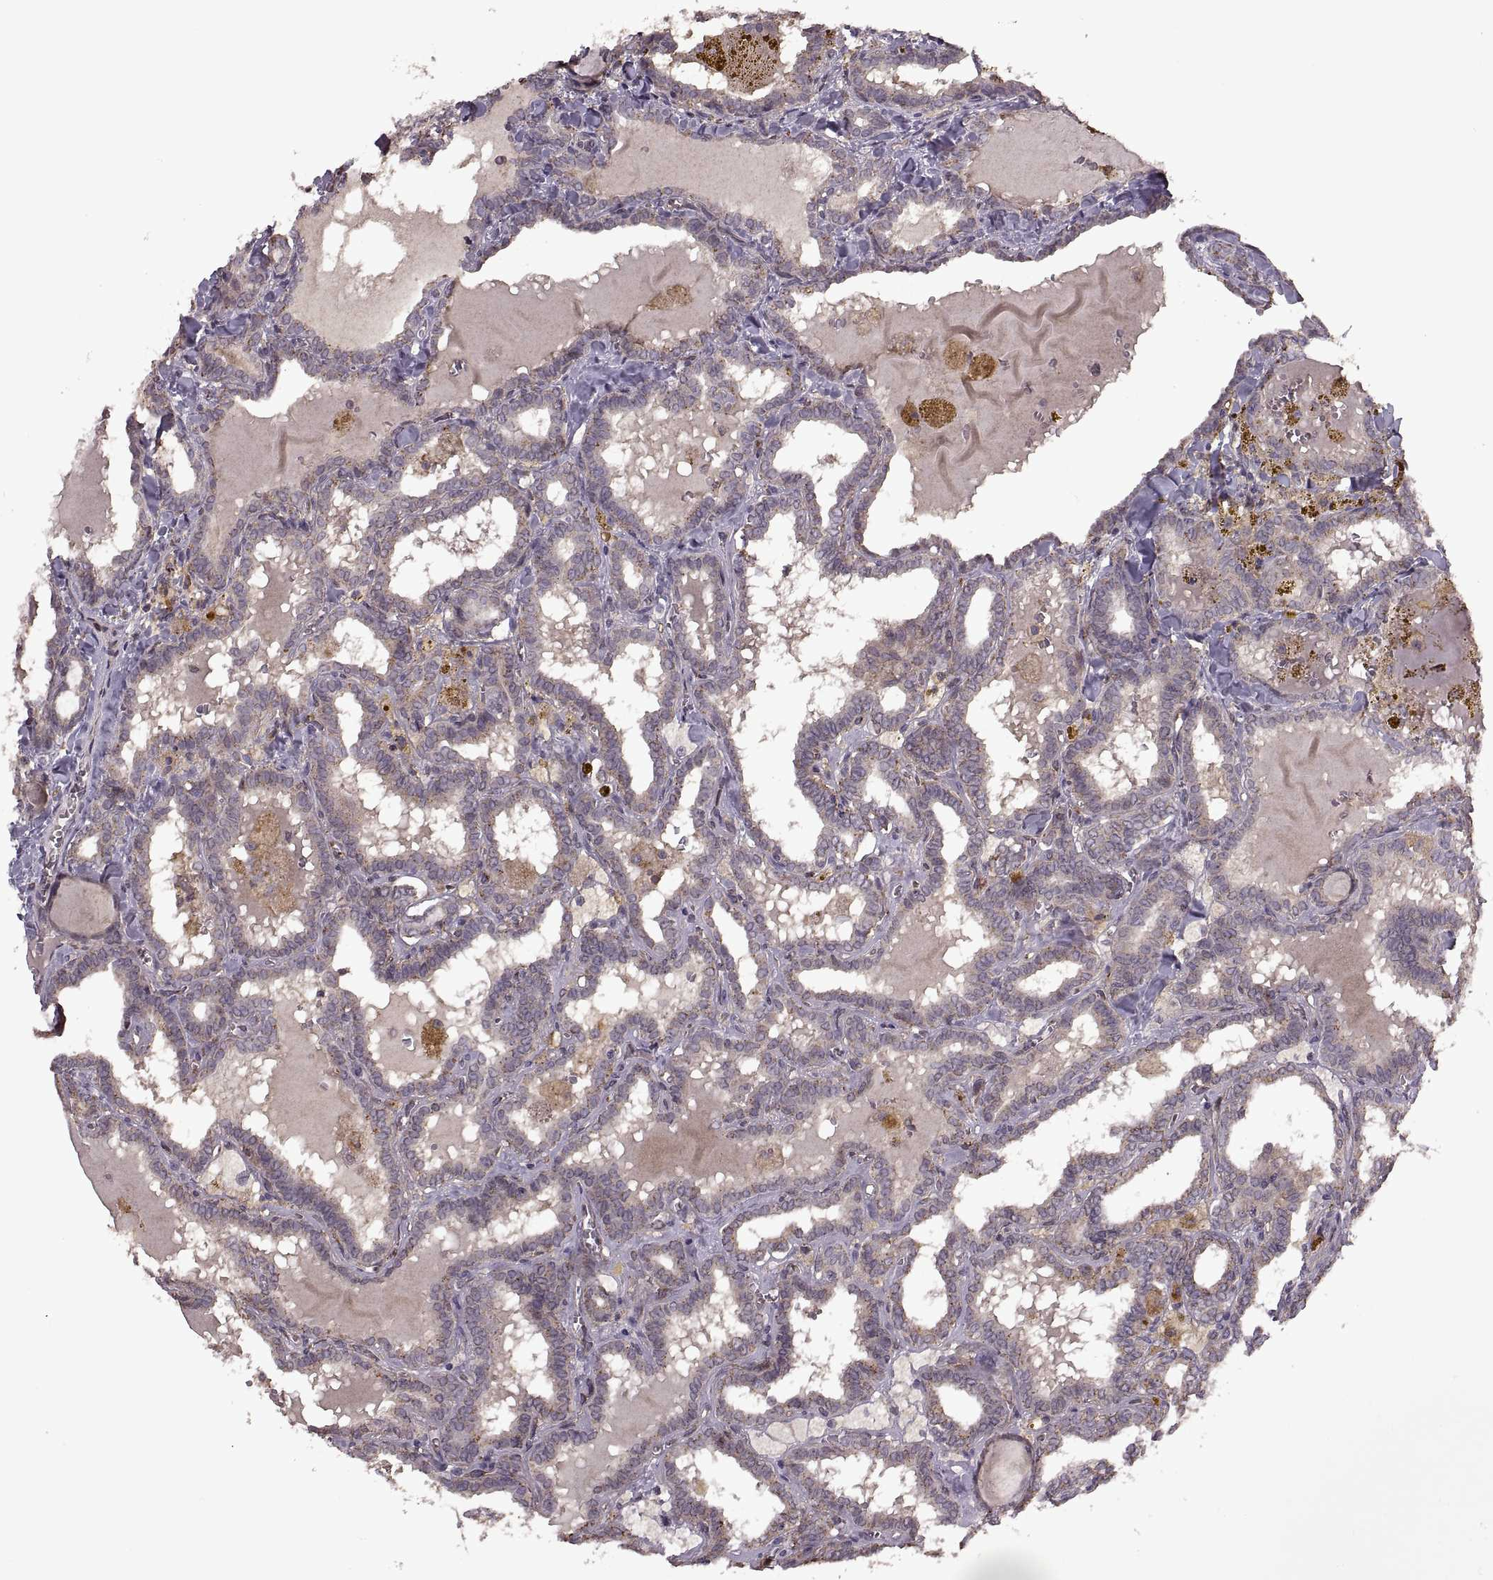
{"staining": {"intensity": "negative", "quantity": "none", "location": "none"}, "tissue": "thyroid cancer", "cell_type": "Tumor cells", "image_type": "cancer", "snomed": [{"axis": "morphology", "description": "Papillary adenocarcinoma, NOS"}, {"axis": "topography", "description": "Thyroid gland"}], "caption": "IHC photomicrograph of neoplastic tissue: human thyroid papillary adenocarcinoma stained with DAB reveals no significant protein staining in tumor cells.", "gene": "PIERCE1", "patient": {"sex": "female", "age": 39}}